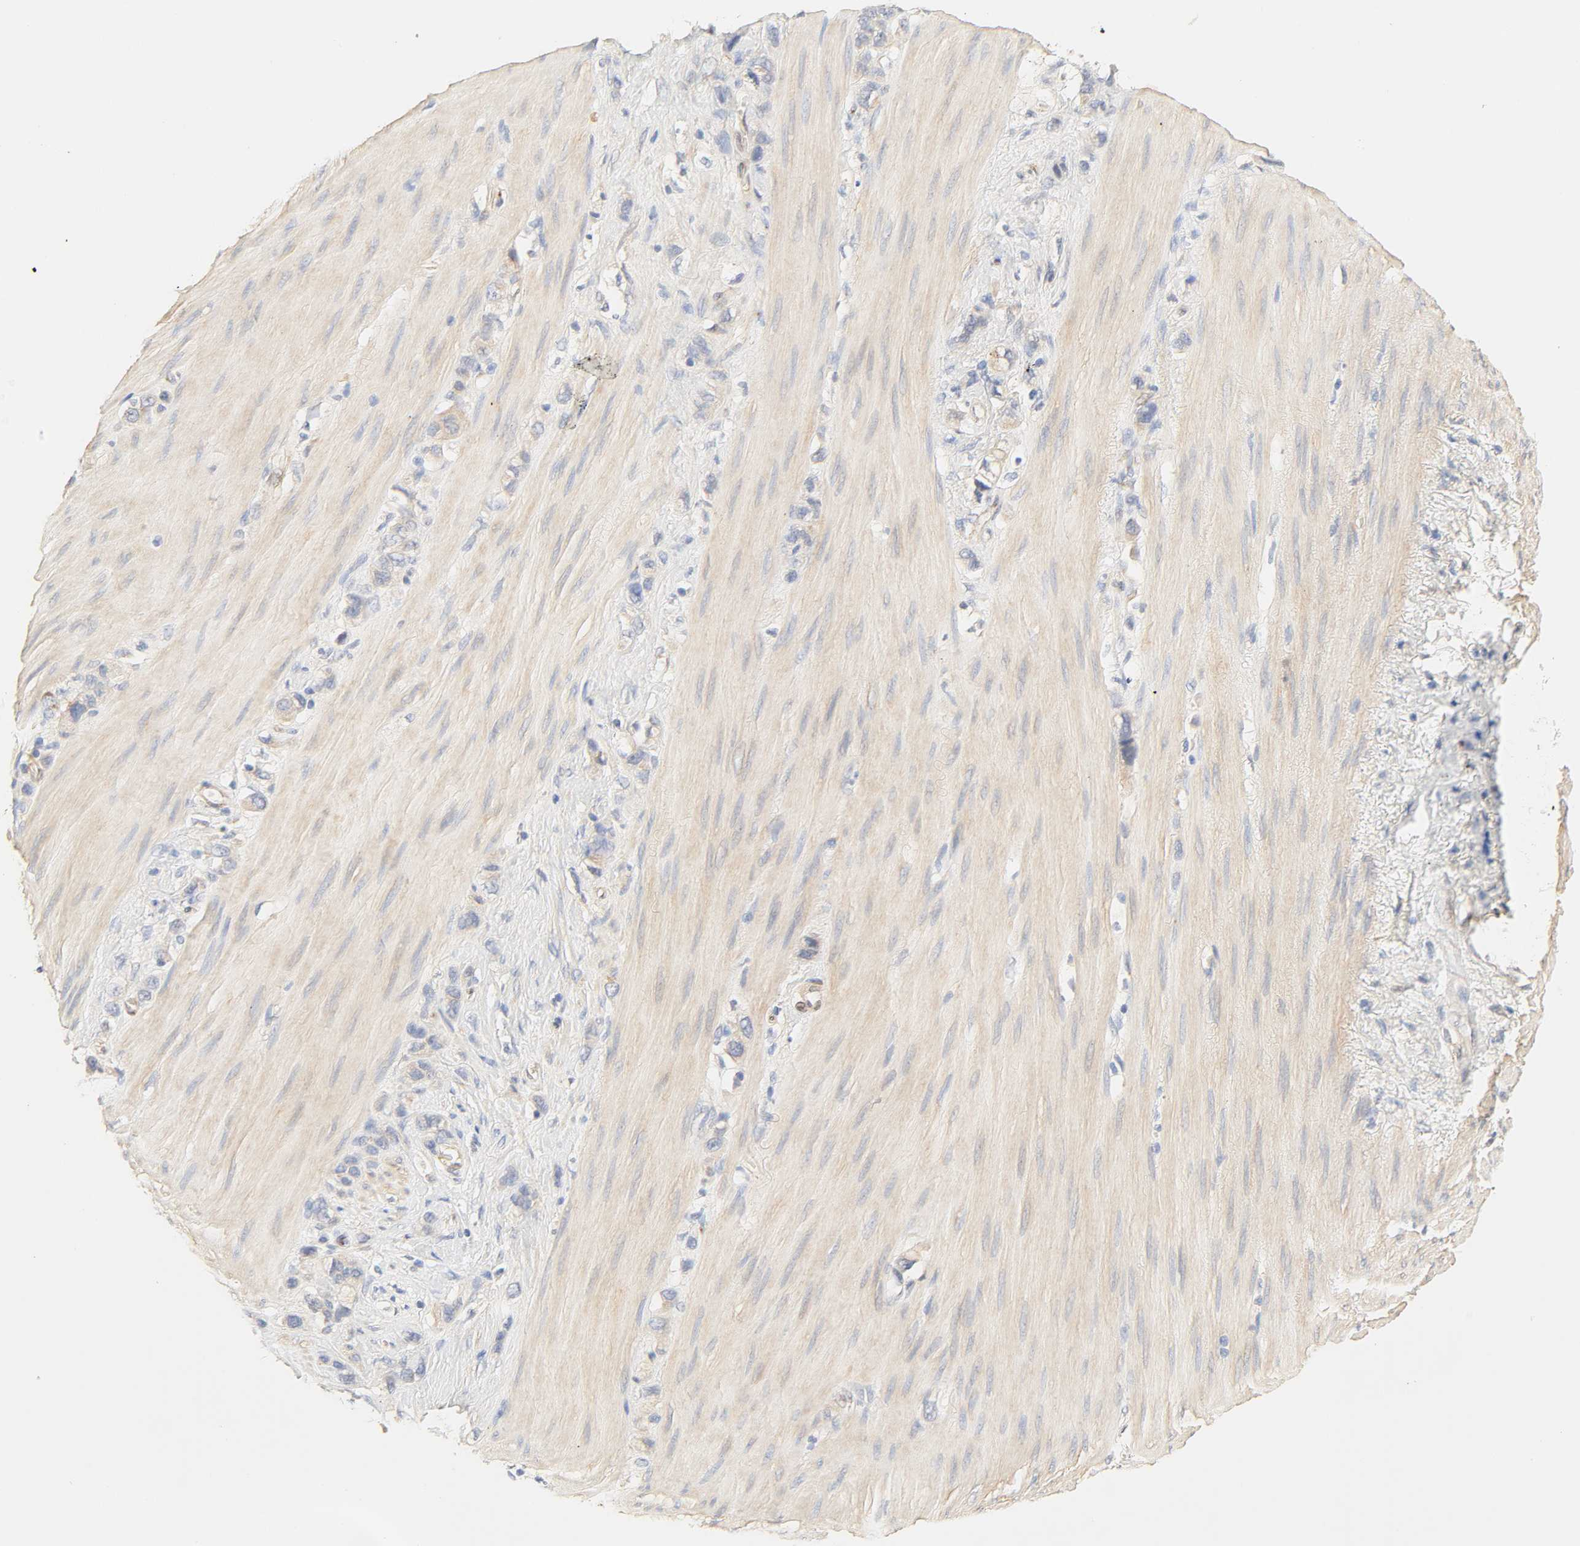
{"staining": {"intensity": "negative", "quantity": "none", "location": "none"}, "tissue": "stomach cancer", "cell_type": "Tumor cells", "image_type": "cancer", "snomed": [{"axis": "morphology", "description": "Normal tissue, NOS"}, {"axis": "morphology", "description": "Adenocarcinoma, NOS"}, {"axis": "morphology", "description": "Adenocarcinoma, High grade"}, {"axis": "topography", "description": "Stomach, upper"}, {"axis": "topography", "description": "Stomach"}], "caption": "High power microscopy histopathology image of an IHC image of stomach cancer, revealing no significant positivity in tumor cells.", "gene": "BORCS8-MEF2B", "patient": {"sex": "female", "age": 65}}